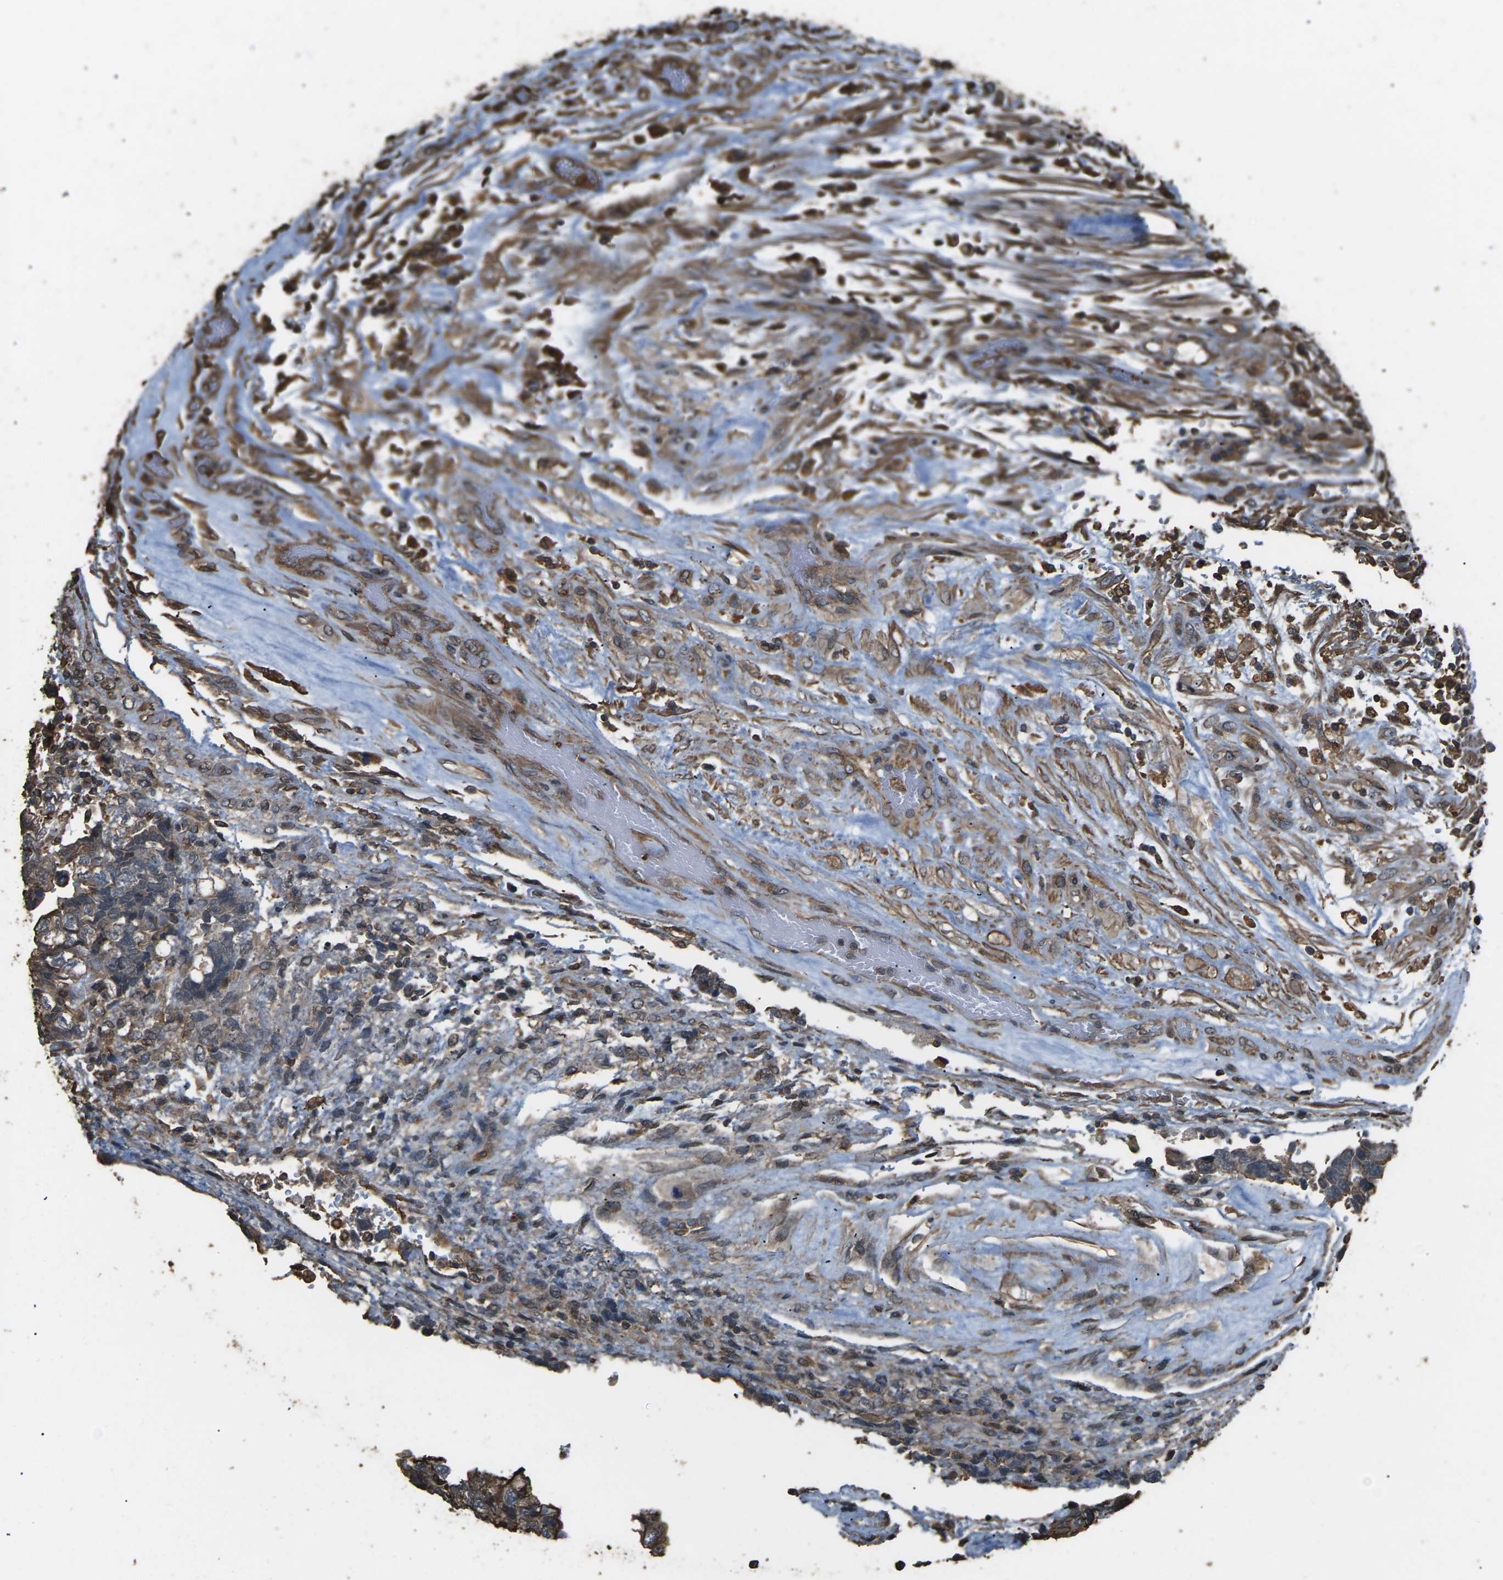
{"staining": {"intensity": "moderate", "quantity": "<25%", "location": "cytoplasmic/membranous"}, "tissue": "testis cancer", "cell_type": "Tumor cells", "image_type": "cancer", "snomed": [{"axis": "morphology", "description": "Carcinoma, Embryonal, NOS"}, {"axis": "topography", "description": "Testis"}], "caption": "DAB (3,3'-diaminobenzidine) immunohistochemical staining of human embryonal carcinoma (testis) exhibits moderate cytoplasmic/membranous protein expression in approximately <25% of tumor cells. (DAB (3,3'-diaminobenzidine) IHC, brown staining for protein, blue staining for nuclei).", "gene": "DHPS", "patient": {"sex": "male", "age": 36}}